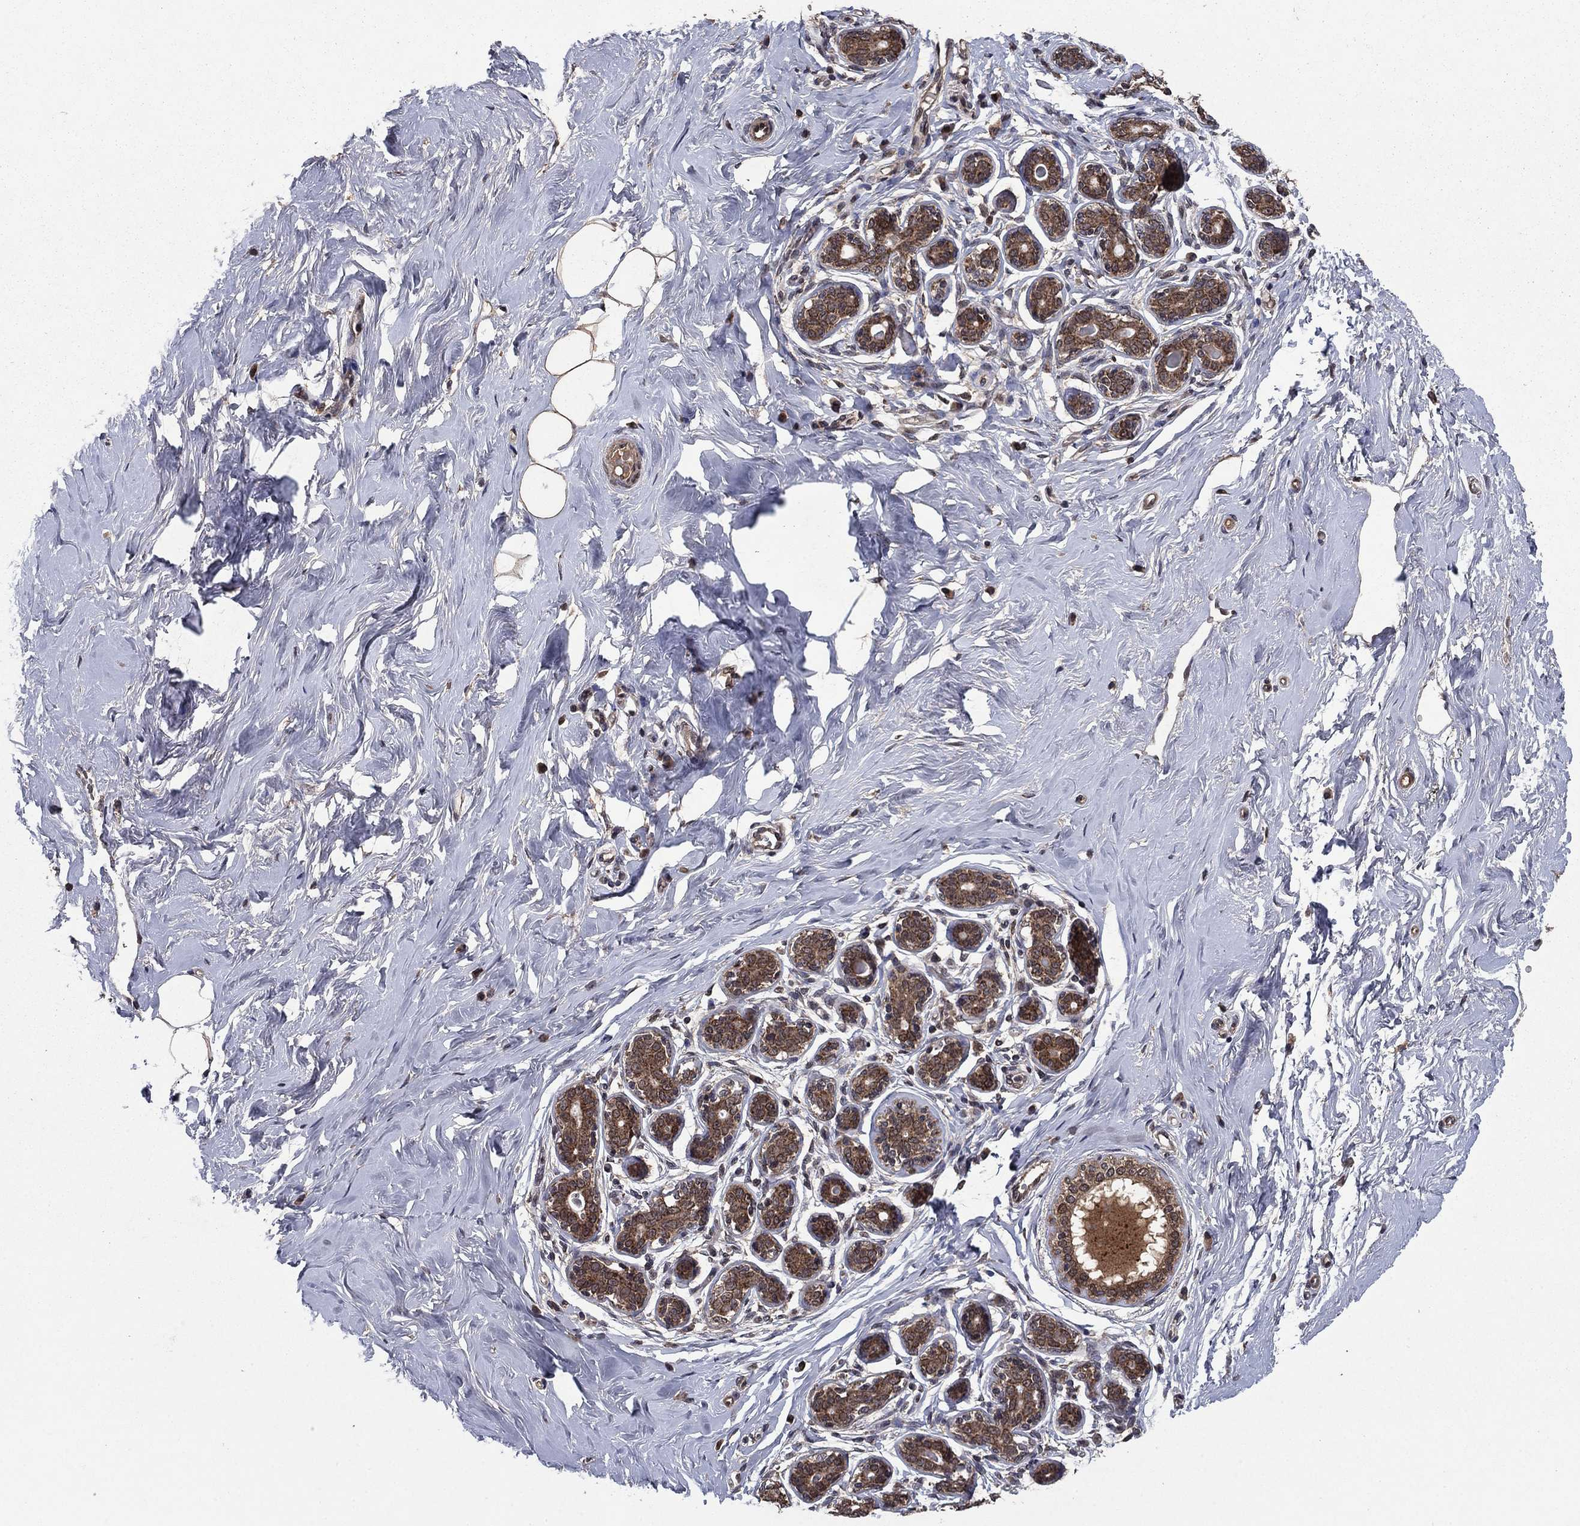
{"staining": {"intensity": "negative", "quantity": "none", "location": "none"}, "tissue": "breast", "cell_type": "Adipocytes", "image_type": "normal", "snomed": [{"axis": "morphology", "description": "Normal tissue, NOS"}, {"axis": "topography", "description": "Skin"}, {"axis": "topography", "description": "Breast"}], "caption": "This is an immunohistochemistry (IHC) photomicrograph of normal breast. There is no expression in adipocytes.", "gene": "DHRS1", "patient": {"sex": "female", "age": 43}}